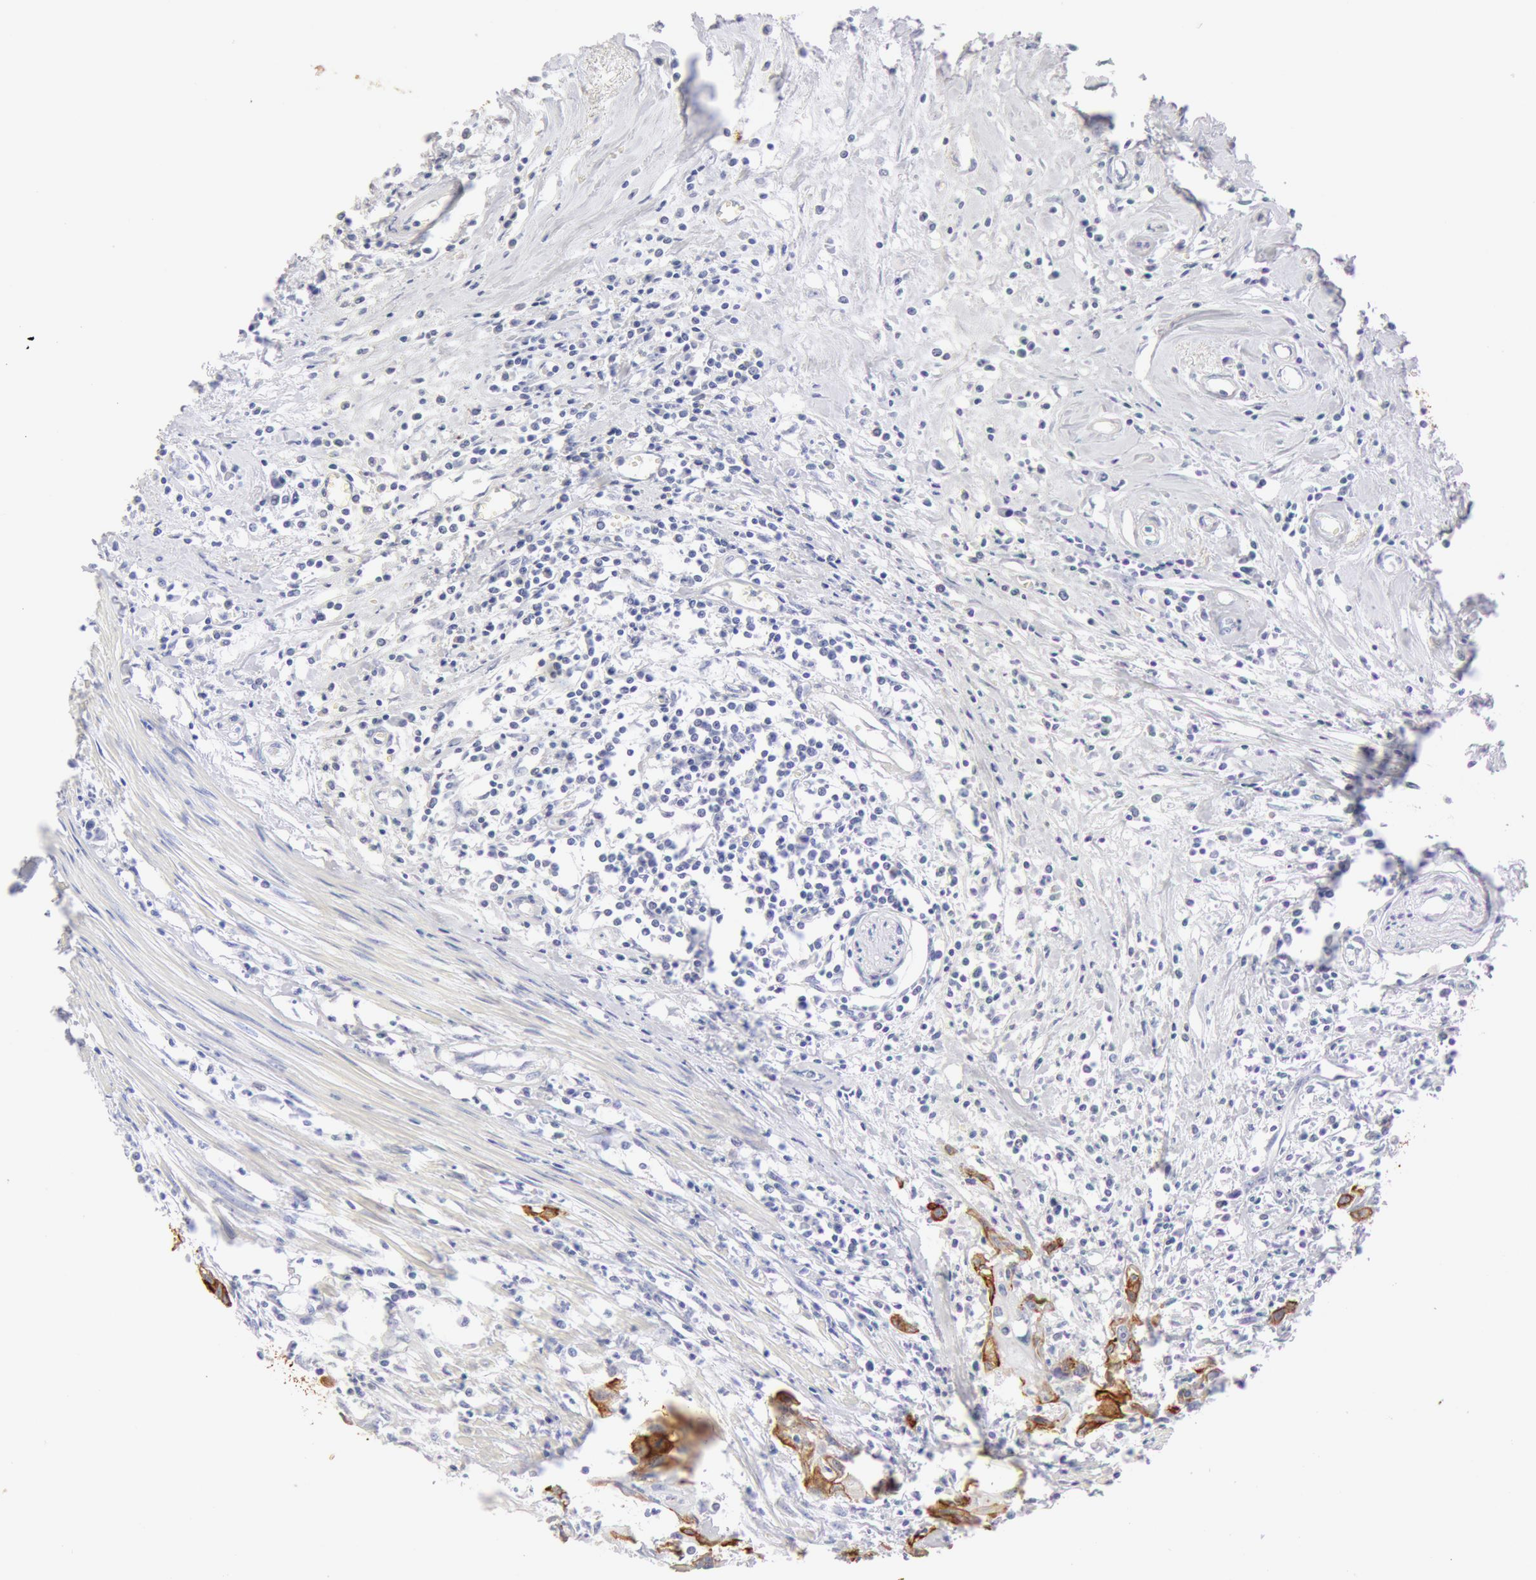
{"staining": {"intensity": "moderate", "quantity": "25%-75%", "location": "cytoplasmic/membranous"}, "tissue": "urothelial cancer", "cell_type": "Tumor cells", "image_type": "cancer", "snomed": [{"axis": "morphology", "description": "Urothelial carcinoma, High grade"}, {"axis": "topography", "description": "Urinary bladder"}], "caption": "Protein positivity by immunohistochemistry (IHC) exhibits moderate cytoplasmic/membranous staining in about 25%-75% of tumor cells in urothelial cancer.", "gene": "KRT8", "patient": {"sex": "male", "age": 54}}